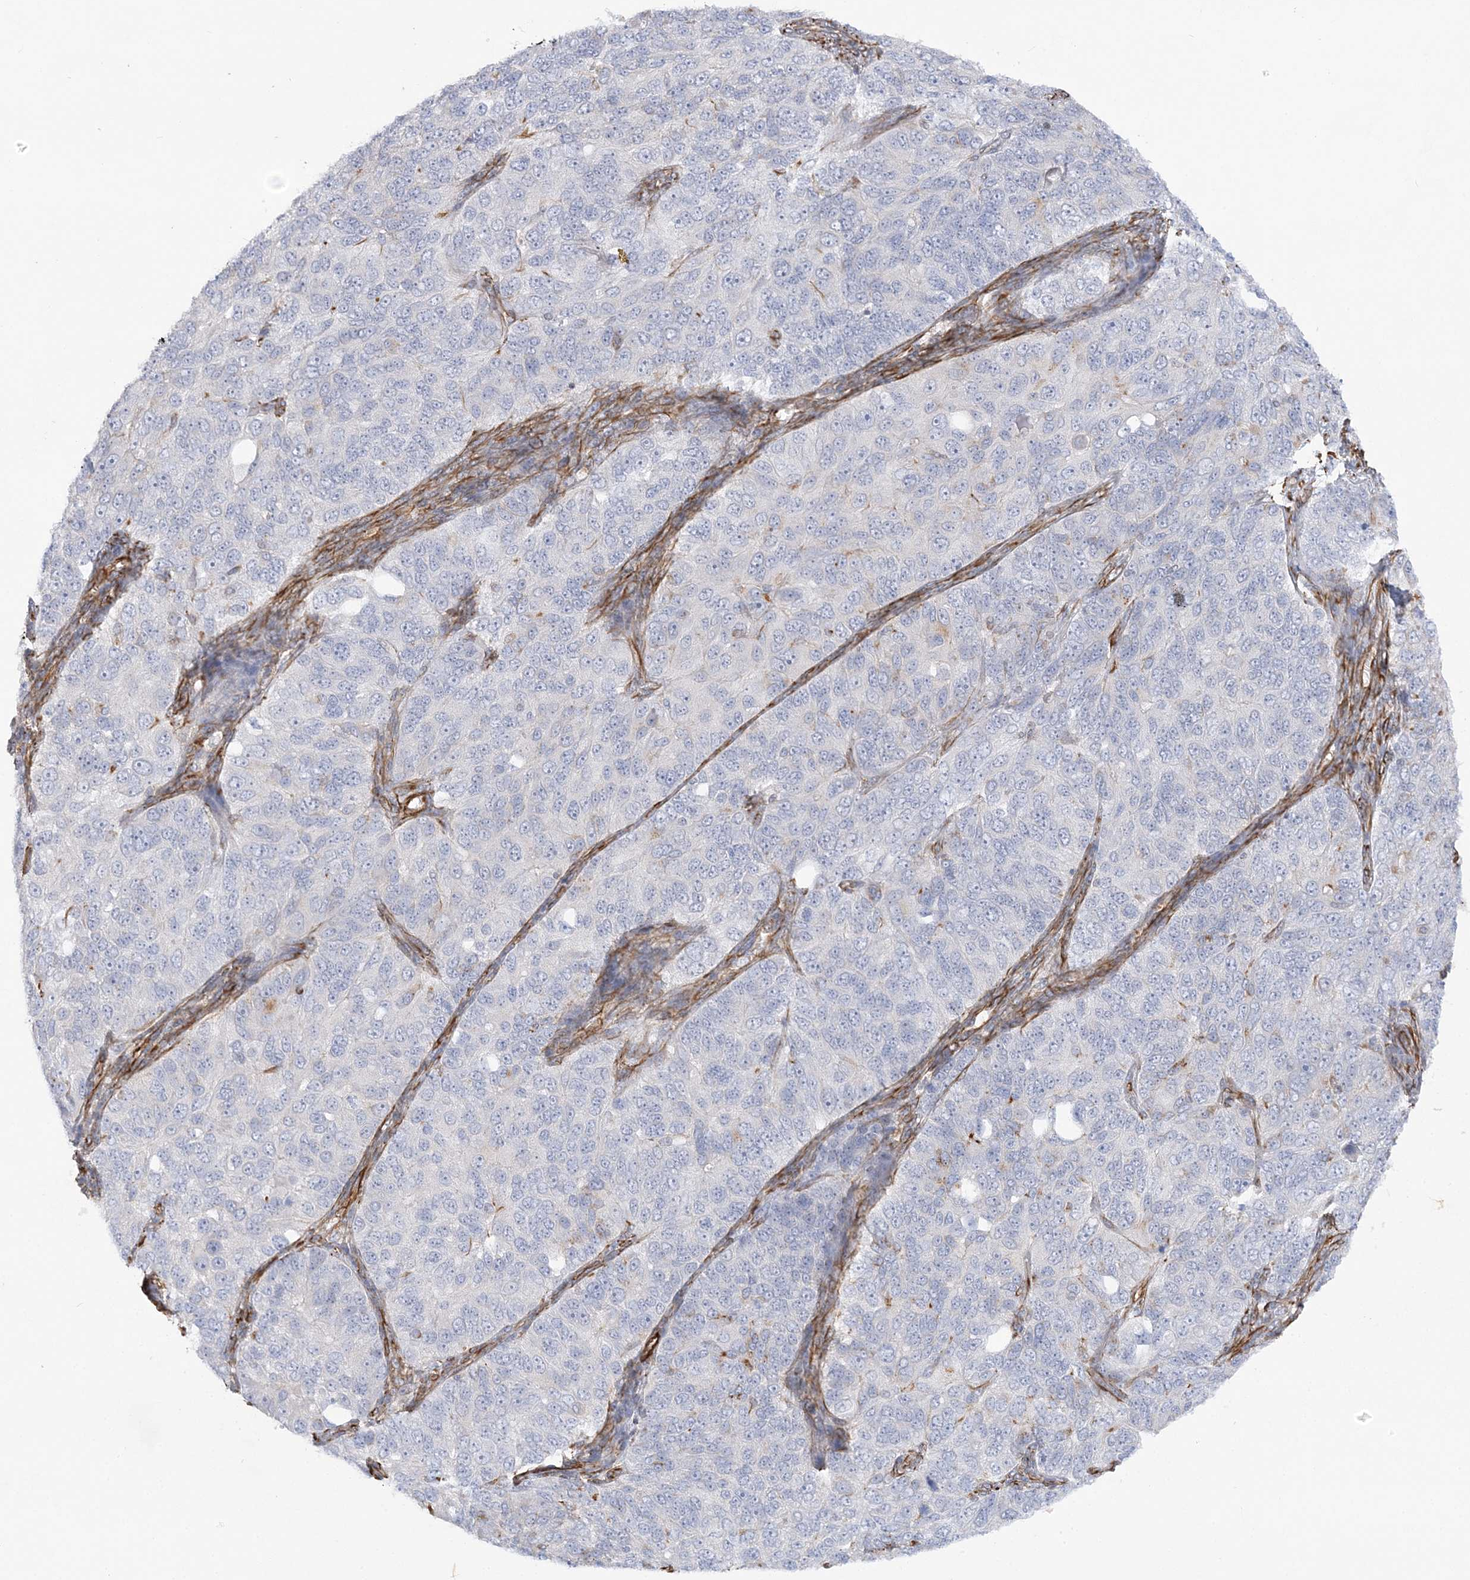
{"staining": {"intensity": "negative", "quantity": "none", "location": "none"}, "tissue": "ovarian cancer", "cell_type": "Tumor cells", "image_type": "cancer", "snomed": [{"axis": "morphology", "description": "Carcinoma, endometroid"}, {"axis": "topography", "description": "Ovary"}], "caption": "The image exhibits no significant expression in tumor cells of ovarian cancer (endometroid carcinoma).", "gene": "SCLT1", "patient": {"sex": "female", "age": 51}}